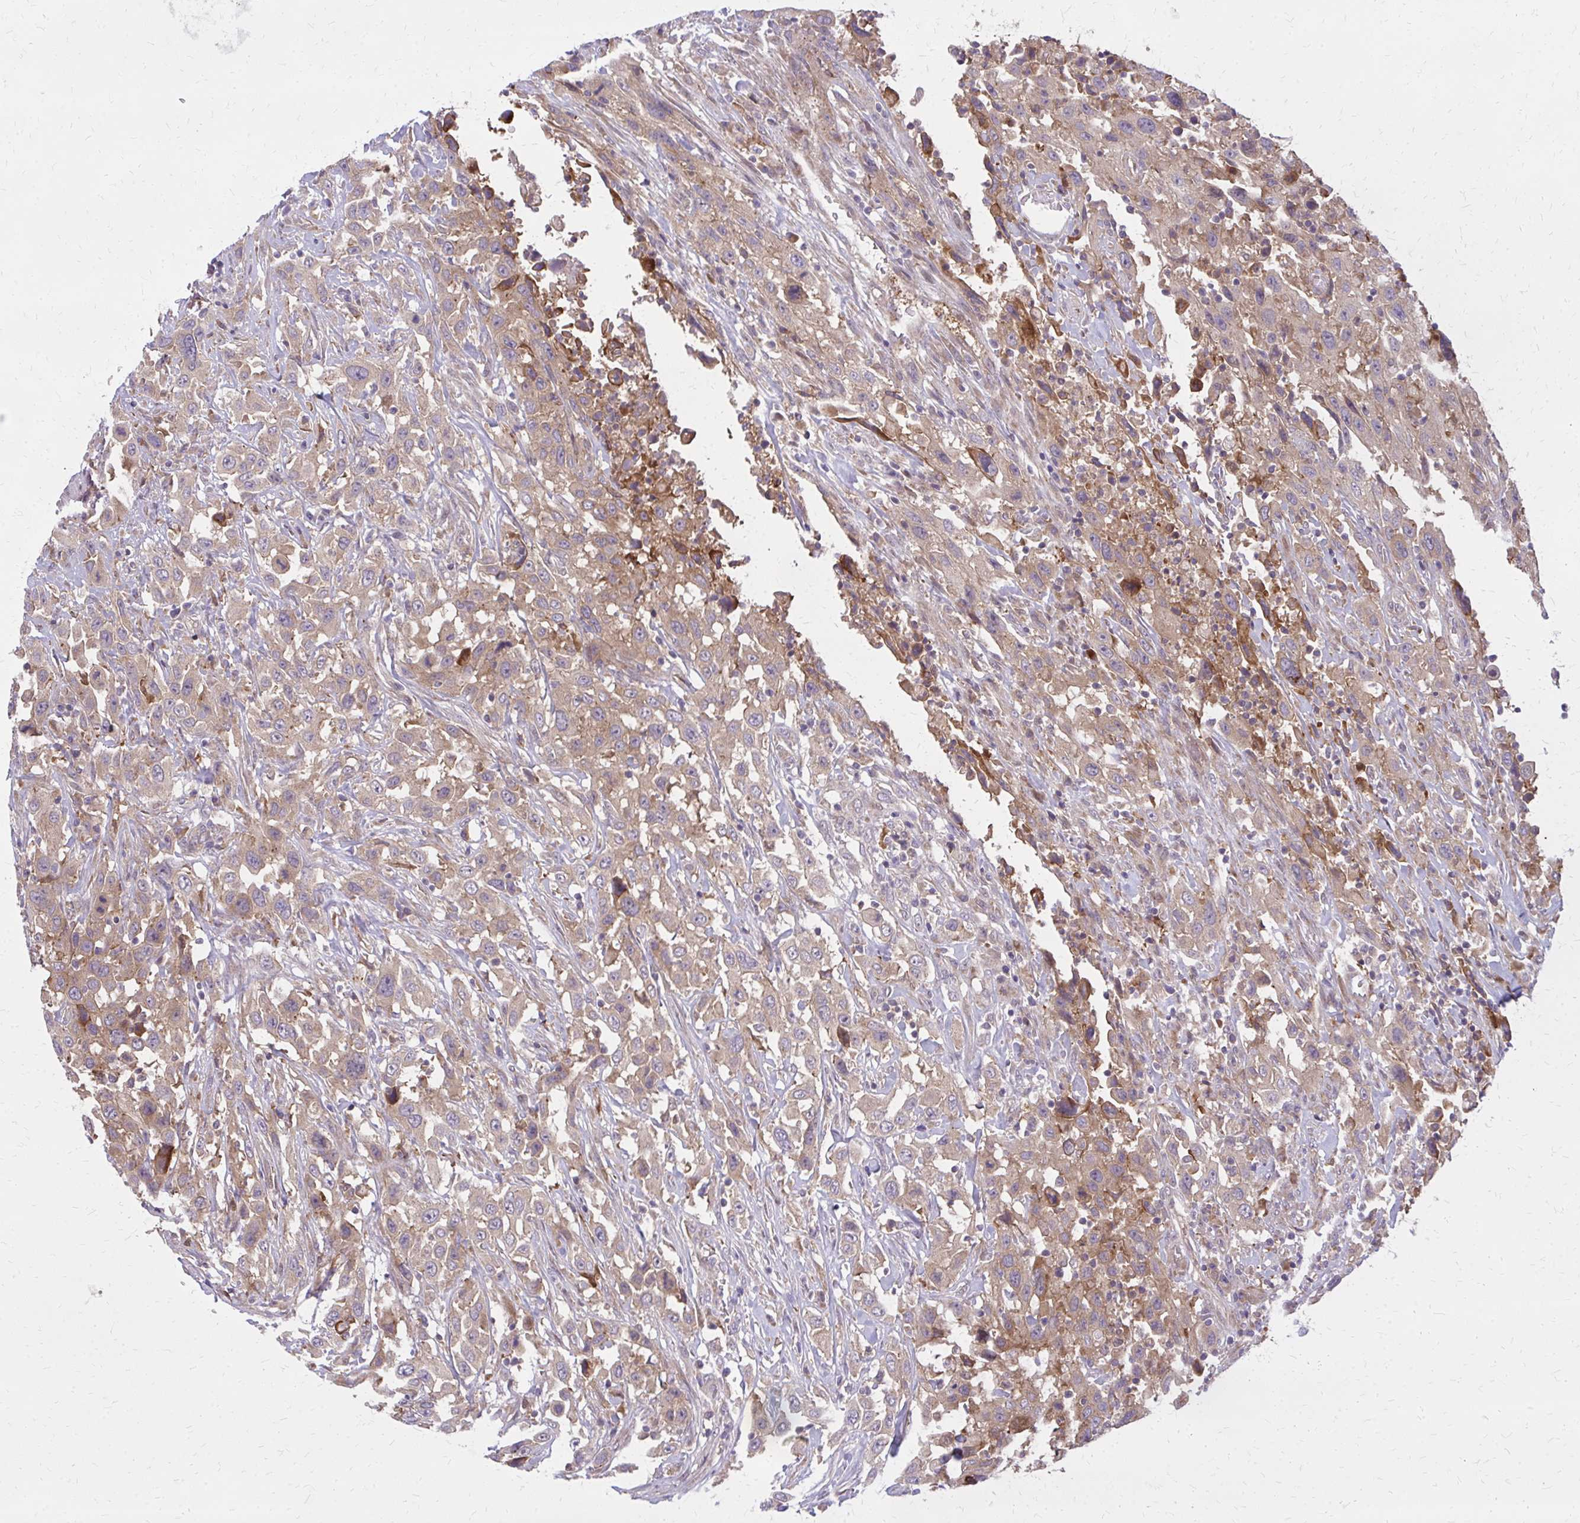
{"staining": {"intensity": "moderate", "quantity": ">75%", "location": "cytoplasmic/membranous"}, "tissue": "urothelial cancer", "cell_type": "Tumor cells", "image_type": "cancer", "snomed": [{"axis": "morphology", "description": "Urothelial carcinoma, High grade"}, {"axis": "topography", "description": "Urinary bladder"}], "caption": "The photomicrograph demonstrates staining of urothelial carcinoma (high-grade), revealing moderate cytoplasmic/membranous protein positivity (brown color) within tumor cells.", "gene": "OXNAD1", "patient": {"sex": "male", "age": 61}}